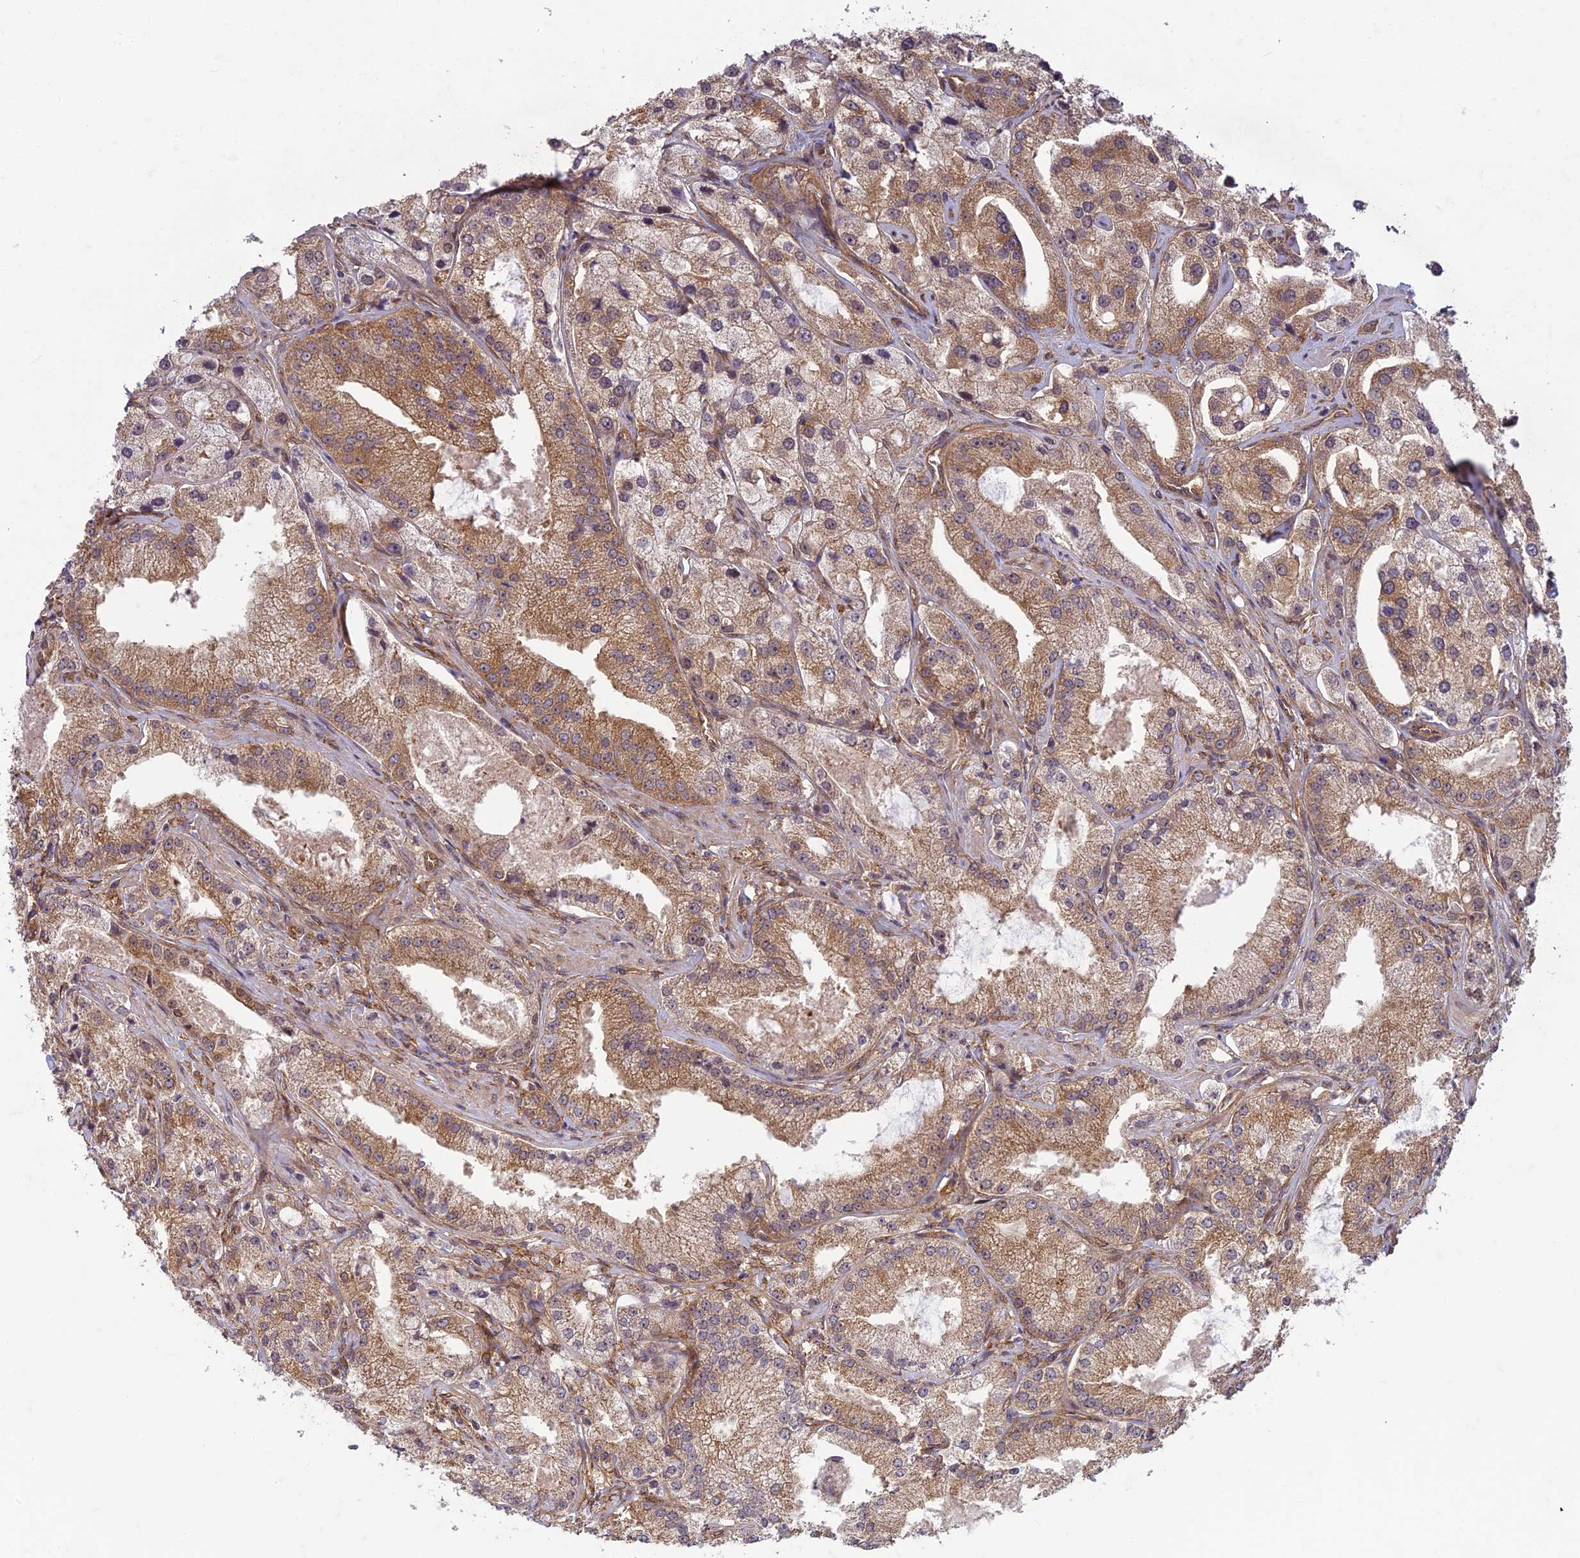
{"staining": {"intensity": "moderate", "quantity": ">75%", "location": "cytoplasmic/membranous"}, "tissue": "prostate cancer", "cell_type": "Tumor cells", "image_type": "cancer", "snomed": [{"axis": "morphology", "description": "Adenocarcinoma, Low grade"}, {"axis": "topography", "description": "Prostate"}], "caption": "The histopathology image exhibits immunohistochemical staining of adenocarcinoma (low-grade) (prostate). There is moderate cytoplasmic/membranous expression is seen in about >75% of tumor cells.", "gene": "TCF25", "patient": {"sex": "male", "age": 69}}